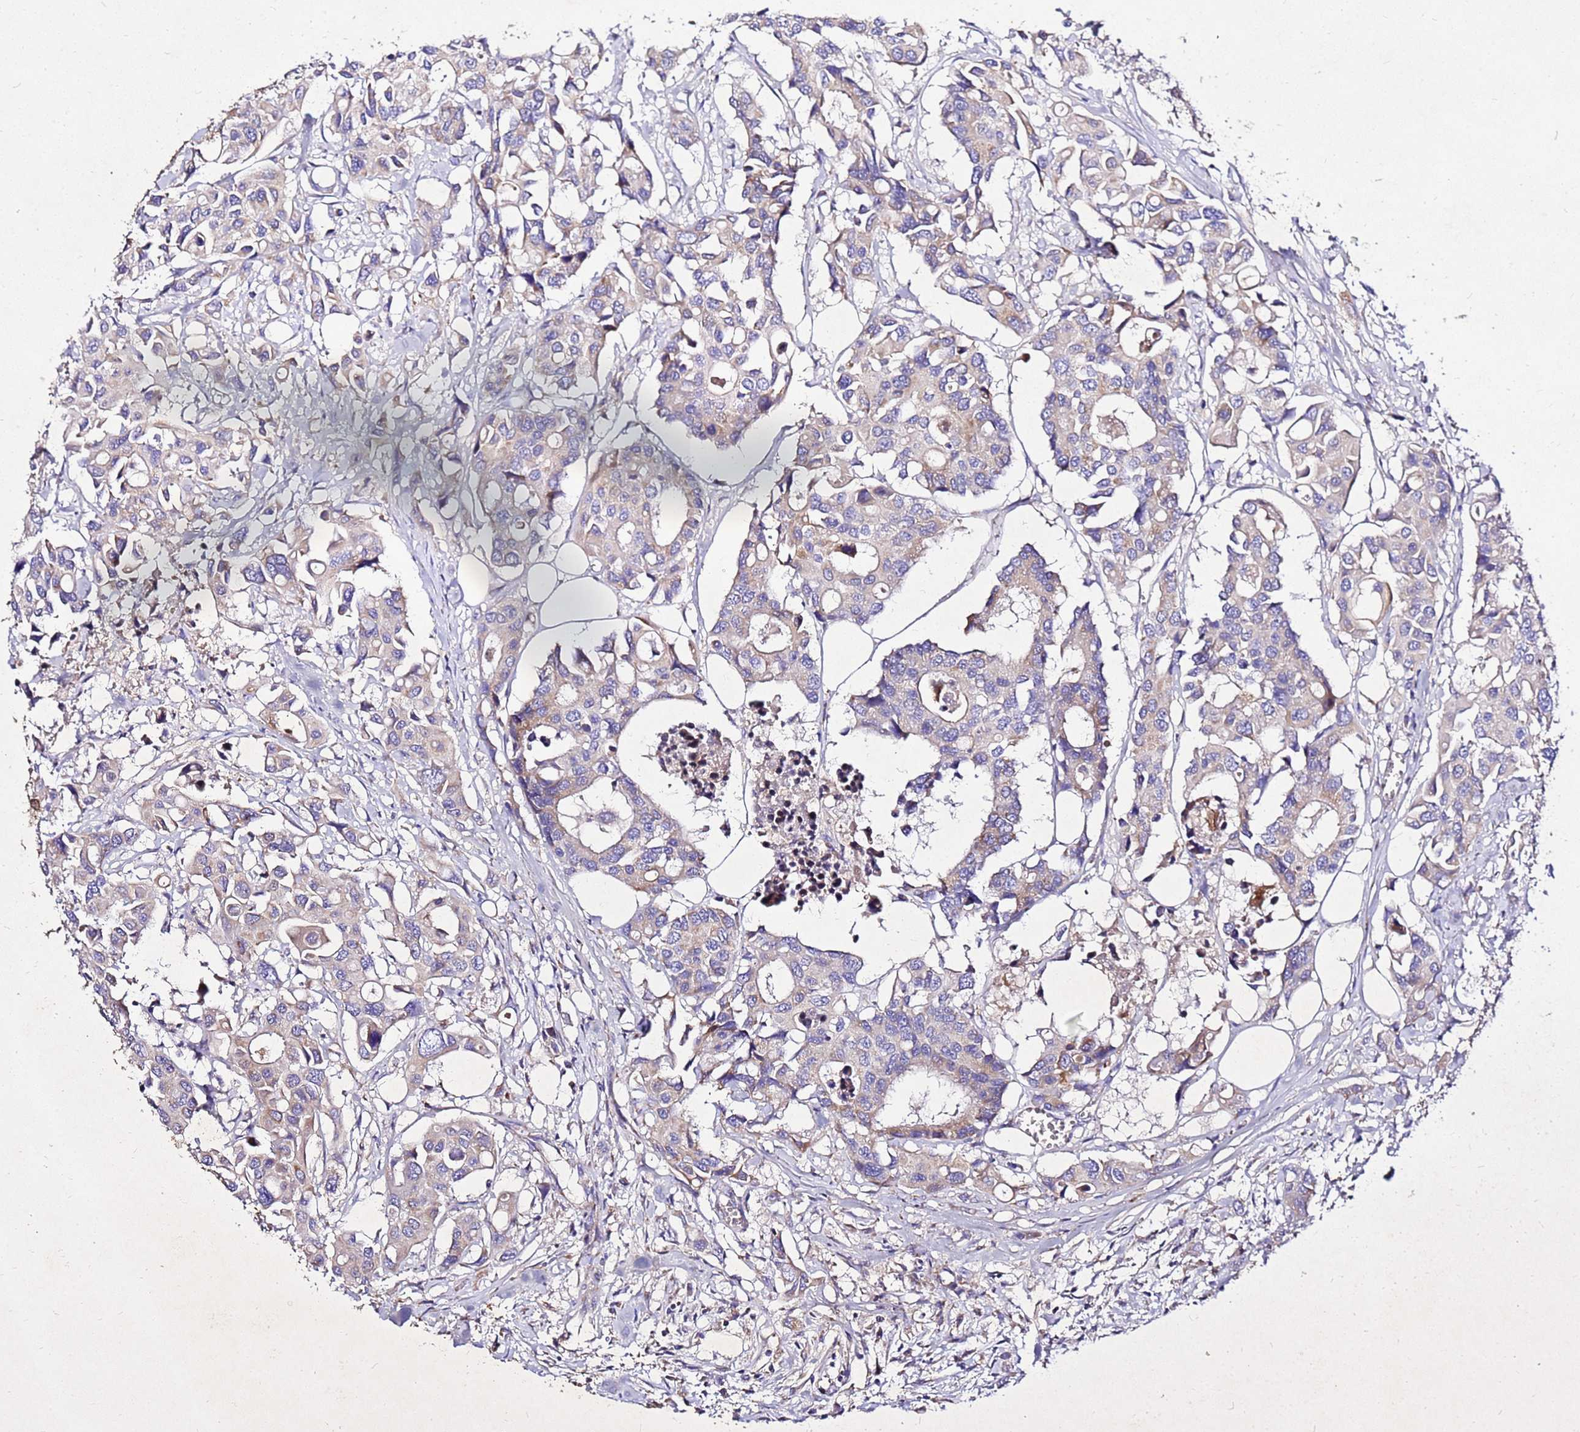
{"staining": {"intensity": "weak", "quantity": "<25%", "location": "cytoplasmic/membranous"}, "tissue": "colorectal cancer", "cell_type": "Tumor cells", "image_type": "cancer", "snomed": [{"axis": "morphology", "description": "Adenocarcinoma, NOS"}, {"axis": "topography", "description": "Colon"}], "caption": "This photomicrograph is of adenocarcinoma (colorectal) stained with immunohistochemistry to label a protein in brown with the nuclei are counter-stained blue. There is no positivity in tumor cells.", "gene": "COX14", "patient": {"sex": "male", "age": 77}}